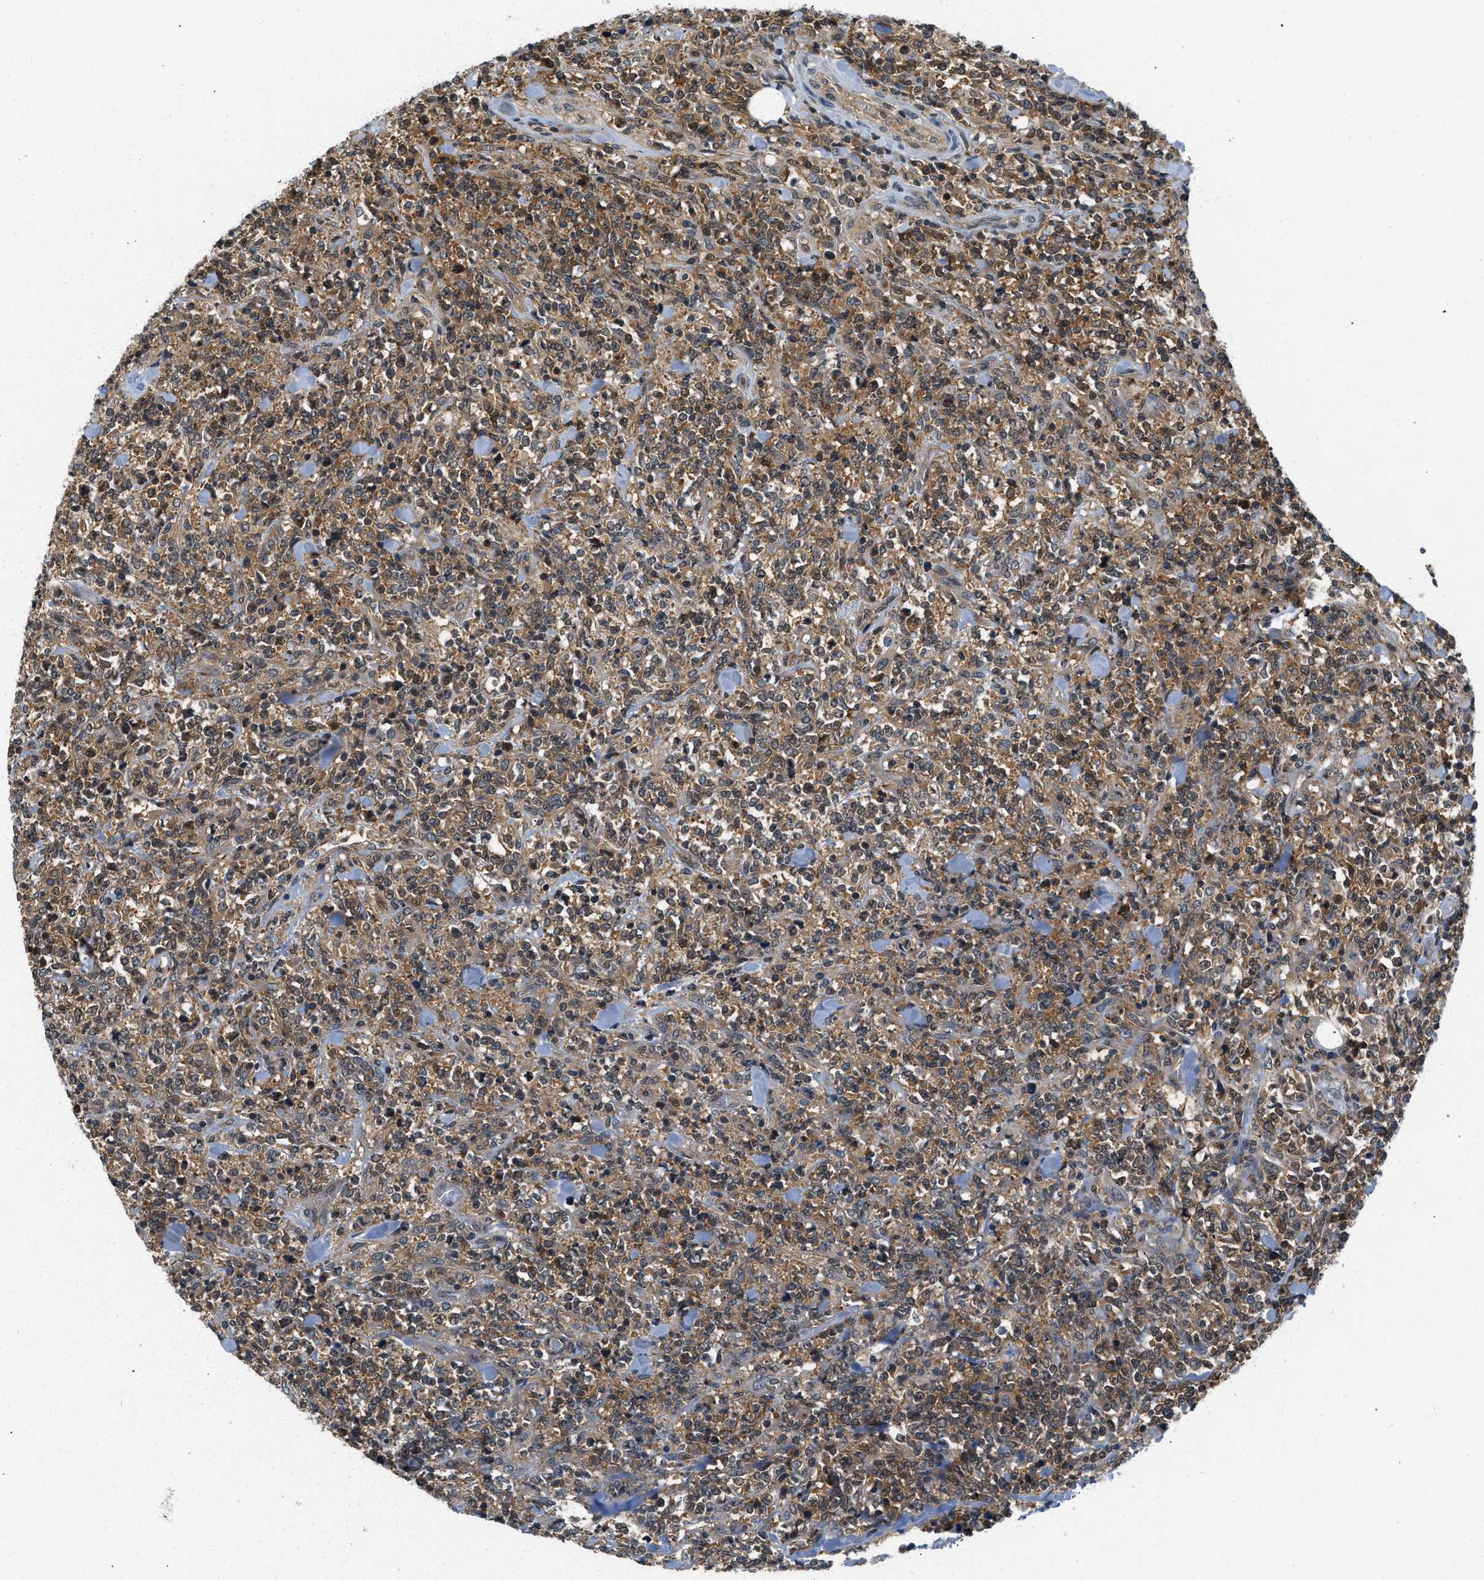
{"staining": {"intensity": "moderate", "quantity": ">75%", "location": "cytoplasmic/membranous"}, "tissue": "lymphoma", "cell_type": "Tumor cells", "image_type": "cancer", "snomed": [{"axis": "morphology", "description": "Malignant lymphoma, non-Hodgkin's type, High grade"}, {"axis": "topography", "description": "Soft tissue"}], "caption": "Immunohistochemical staining of human high-grade malignant lymphoma, non-Hodgkin's type demonstrates medium levels of moderate cytoplasmic/membranous protein expression in about >75% of tumor cells.", "gene": "EIF4EBP2", "patient": {"sex": "male", "age": 18}}